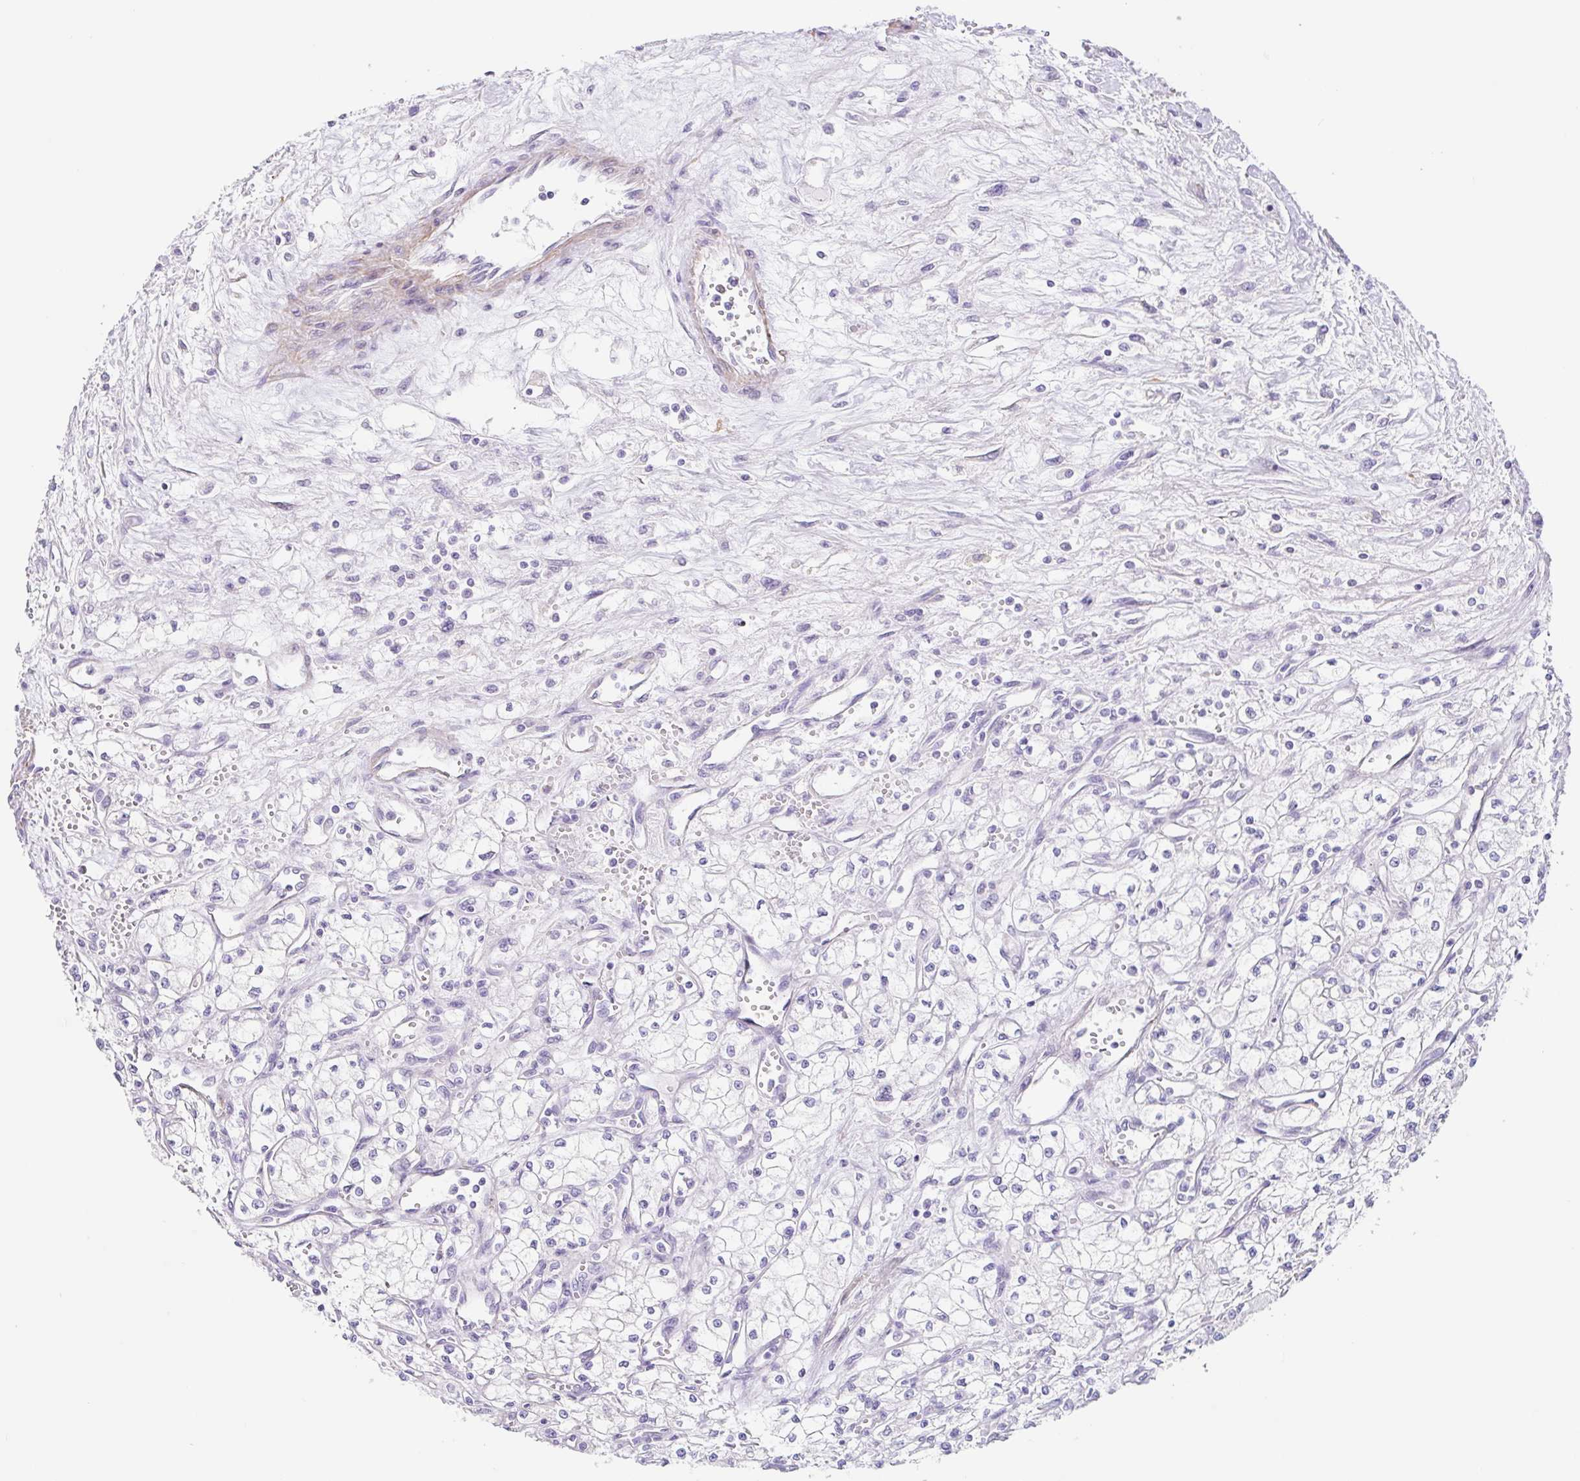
{"staining": {"intensity": "negative", "quantity": "none", "location": "none"}, "tissue": "renal cancer", "cell_type": "Tumor cells", "image_type": "cancer", "snomed": [{"axis": "morphology", "description": "Adenocarcinoma, NOS"}, {"axis": "topography", "description": "Kidney"}], "caption": "IHC micrograph of human renal cancer stained for a protein (brown), which displays no positivity in tumor cells. (Brightfield microscopy of DAB IHC at high magnification).", "gene": "DCAF17", "patient": {"sex": "male", "age": 59}}